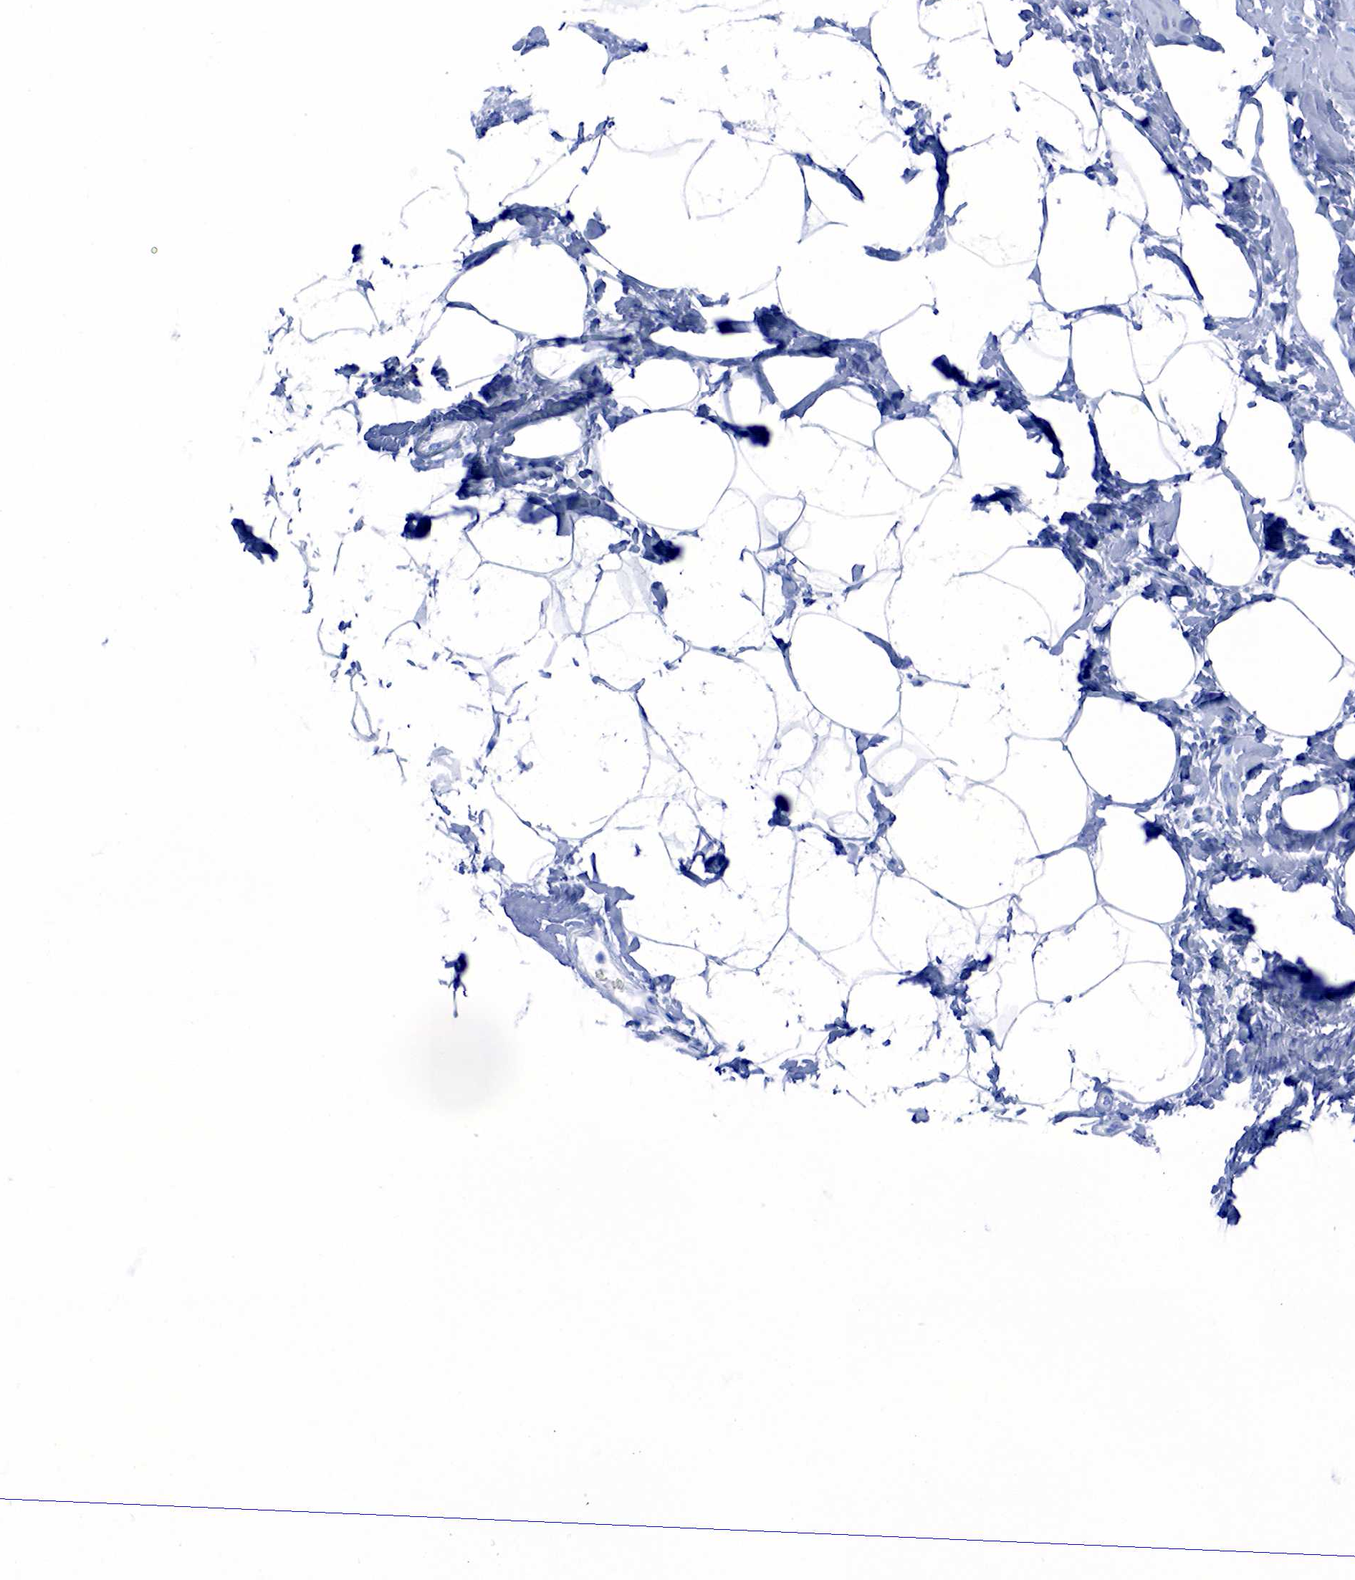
{"staining": {"intensity": "negative", "quantity": "none", "location": "none"}, "tissue": "breast", "cell_type": "Adipocytes", "image_type": "normal", "snomed": [{"axis": "morphology", "description": "Normal tissue, NOS"}, {"axis": "topography", "description": "Breast"}], "caption": "Immunohistochemistry image of benign breast stained for a protein (brown), which displays no expression in adipocytes.", "gene": "FUT4", "patient": {"sex": "female", "age": 54}}